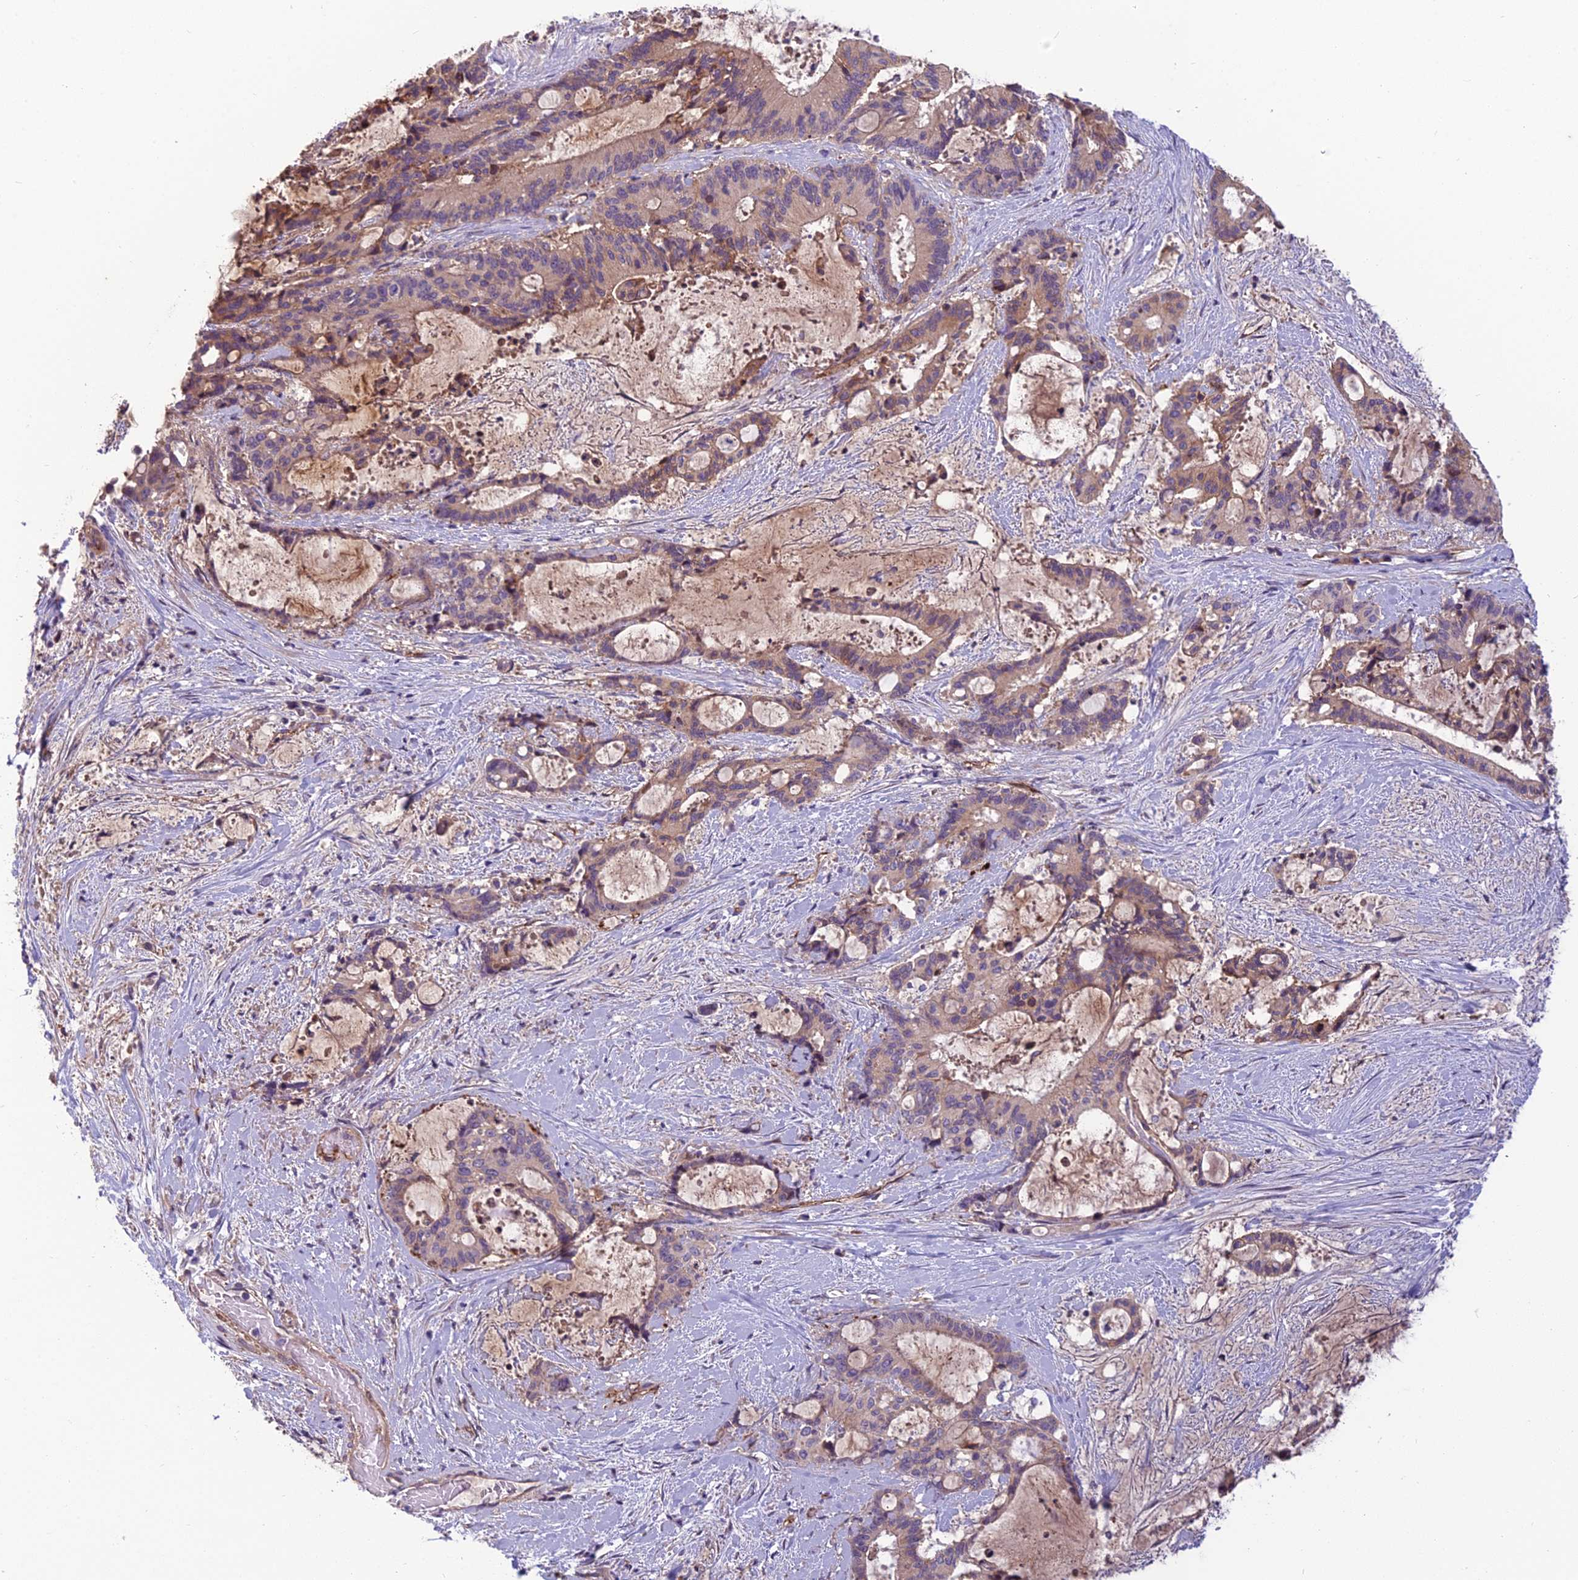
{"staining": {"intensity": "weak", "quantity": "25%-75%", "location": "cytoplasmic/membranous"}, "tissue": "liver cancer", "cell_type": "Tumor cells", "image_type": "cancer", "snomed": [{"axis": "morphology", "description": "Normal tissue, NOS"}, {"axis": "morphology", "description": "Cholangiocarcinoma"}, {"axis": "topography", "description": "Liver"}, {"axis": "topography", "description": "Peripheral nerve tissue"}], "caption": "Human liver cholangiocarcinoma stained with a protein marker reveals weak staining in tumor cells.", "gene": "TSPAN15", "patient": {"sex": "female", "age": 73}}